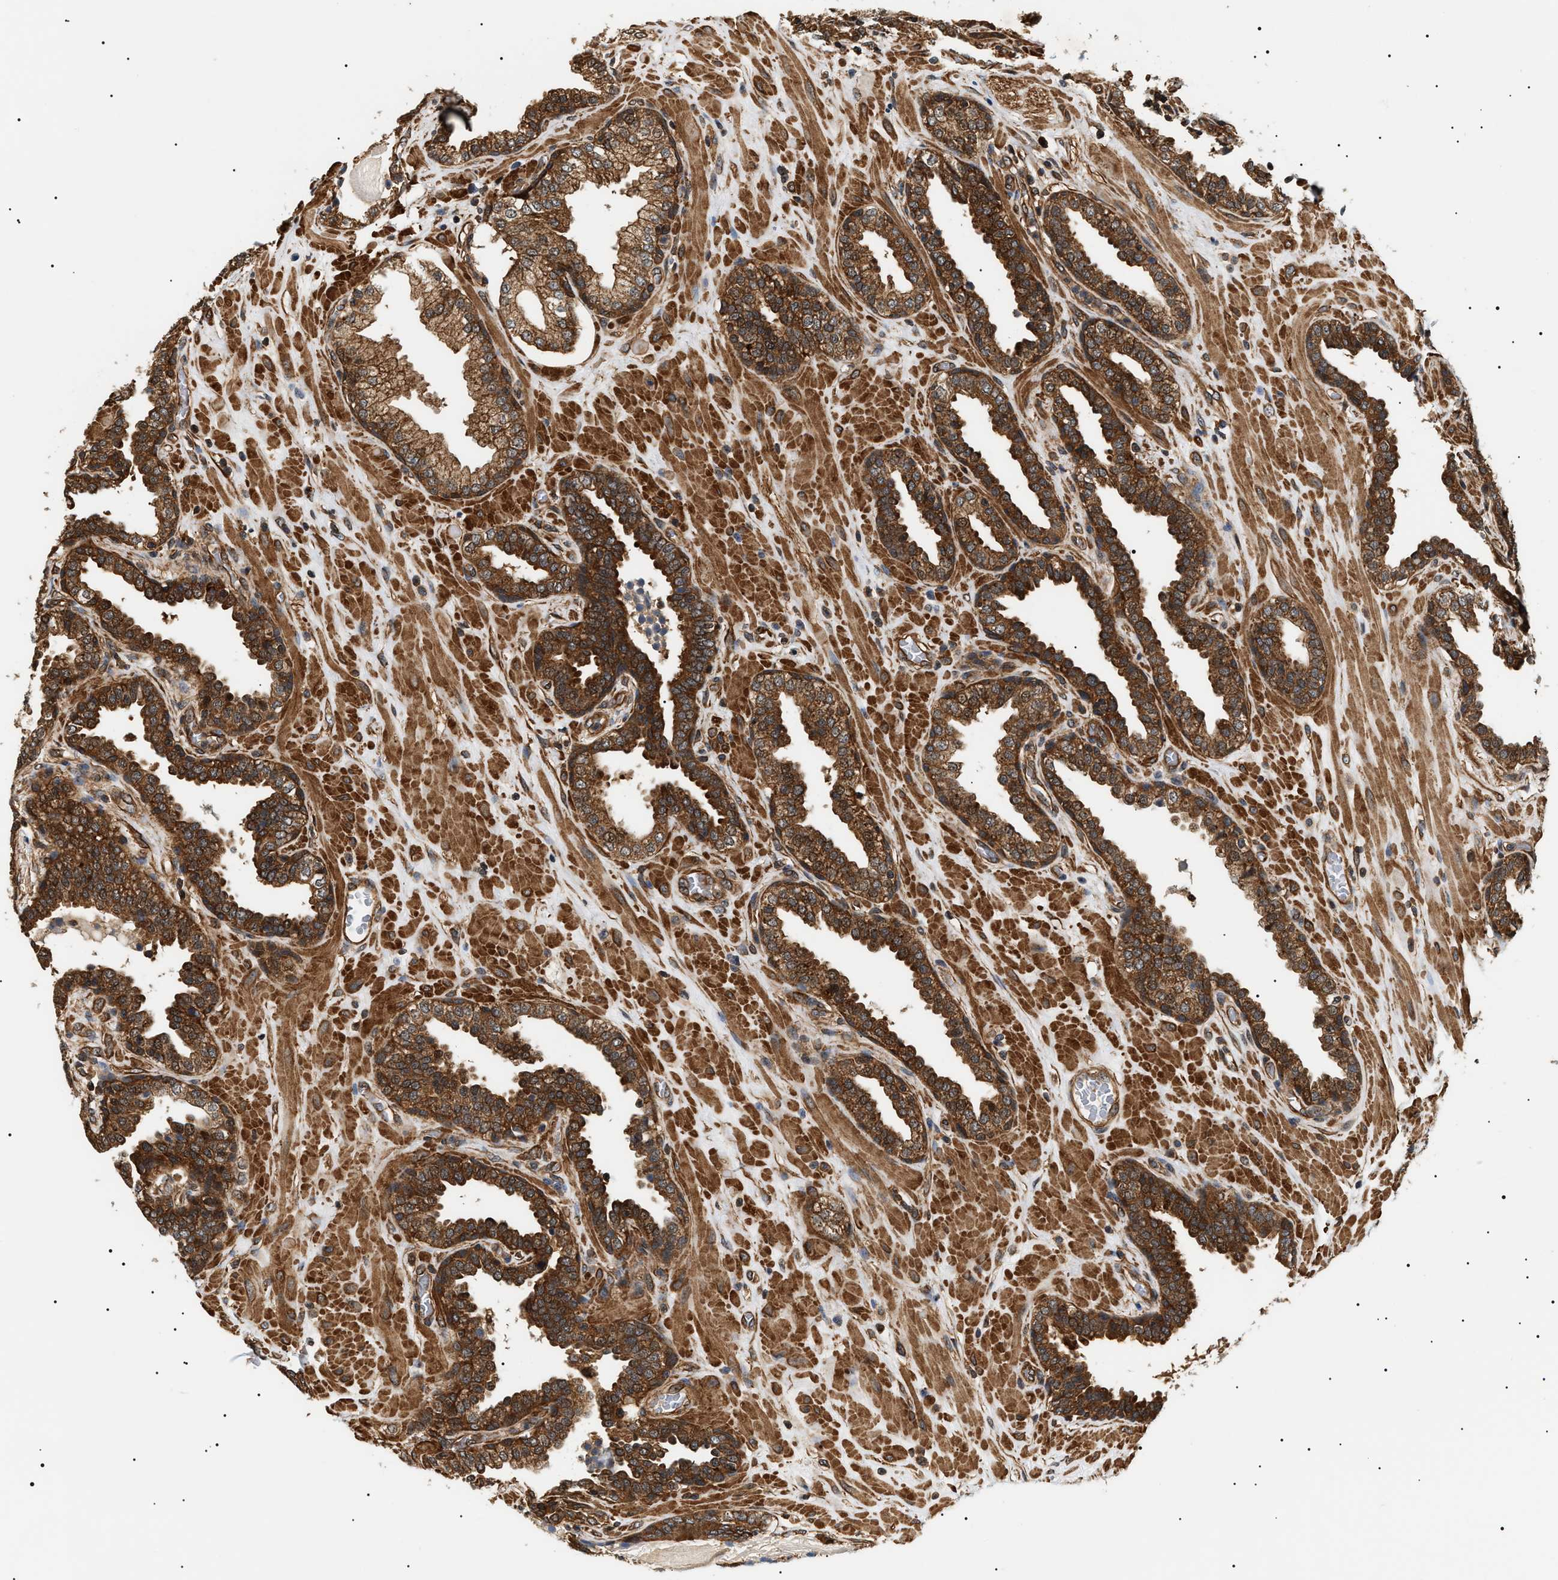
{"staining": {"intensity": "strong", "quantity": ">75%", "location": "cytoplasmic/membranous"}, "tissue": "prostate", "cell_type": "Glandular cells", "image_type": "normal", "snomed": [{"axis": "morphology", "description": "Normal tissue, NOS"}, {"axis": "topography", "description": "Prostate"}], "caption": "This image demonstrates immunohistochemistry (IHC) staining of benign human prostate, with high strong cytoplasmic/membranous expression in about >75% of glandular cells.", "gene": "SH3GLB2", "patient": {"sex": "male", "age": 51}}